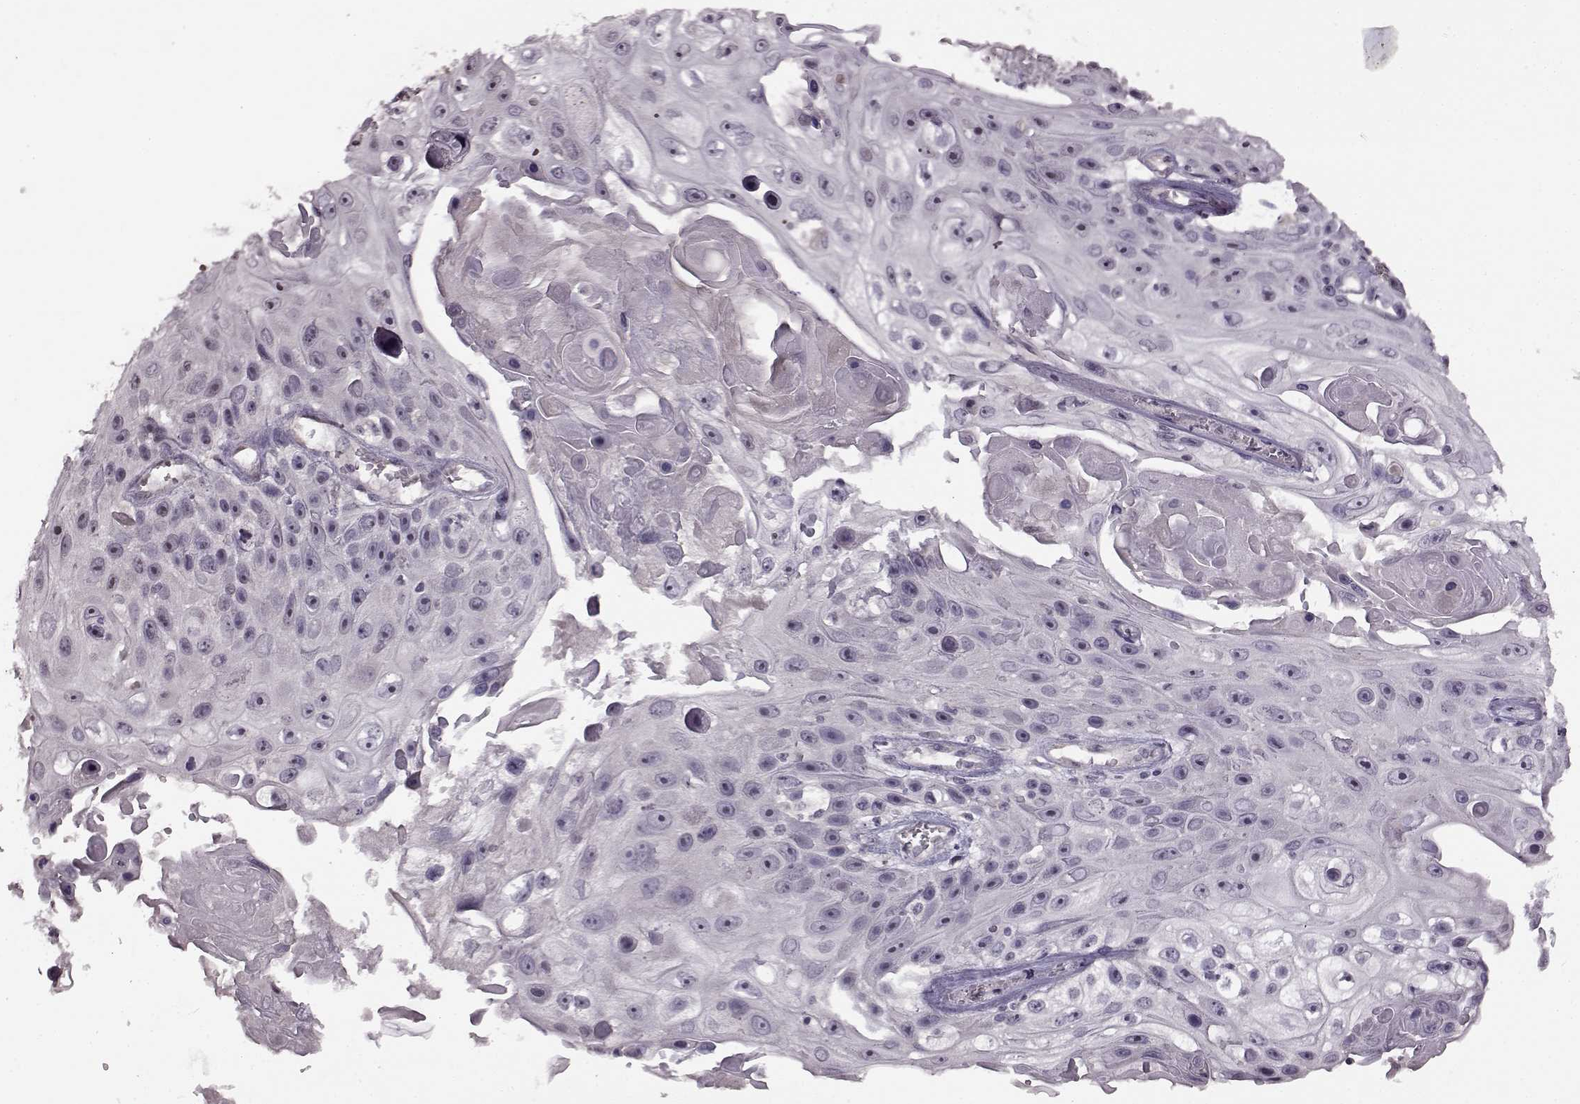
{"staining": {"intensity": "negative", "quantity": "none", "location": "none"}, "tissue": "skin cancer", "cell_type": "Tumor cells", "image_type": "cancer", "snomed": [{"axis": "morphology", "description": "Squamous cell carcinoma, NOS"}, {"axis": "topography", "description": "Skin"}], "caption": "Tumor cells are negative for protein expression in human skin cancer (squamous cell carcinoma). (Stains: DAB immunohistochemistry (IHC) with hematoxylin counter stain, Microscopy: brightfield microscopy at high magnification).", "gene": "FSHB", "patient": {"sex": "male", "age": 82}}